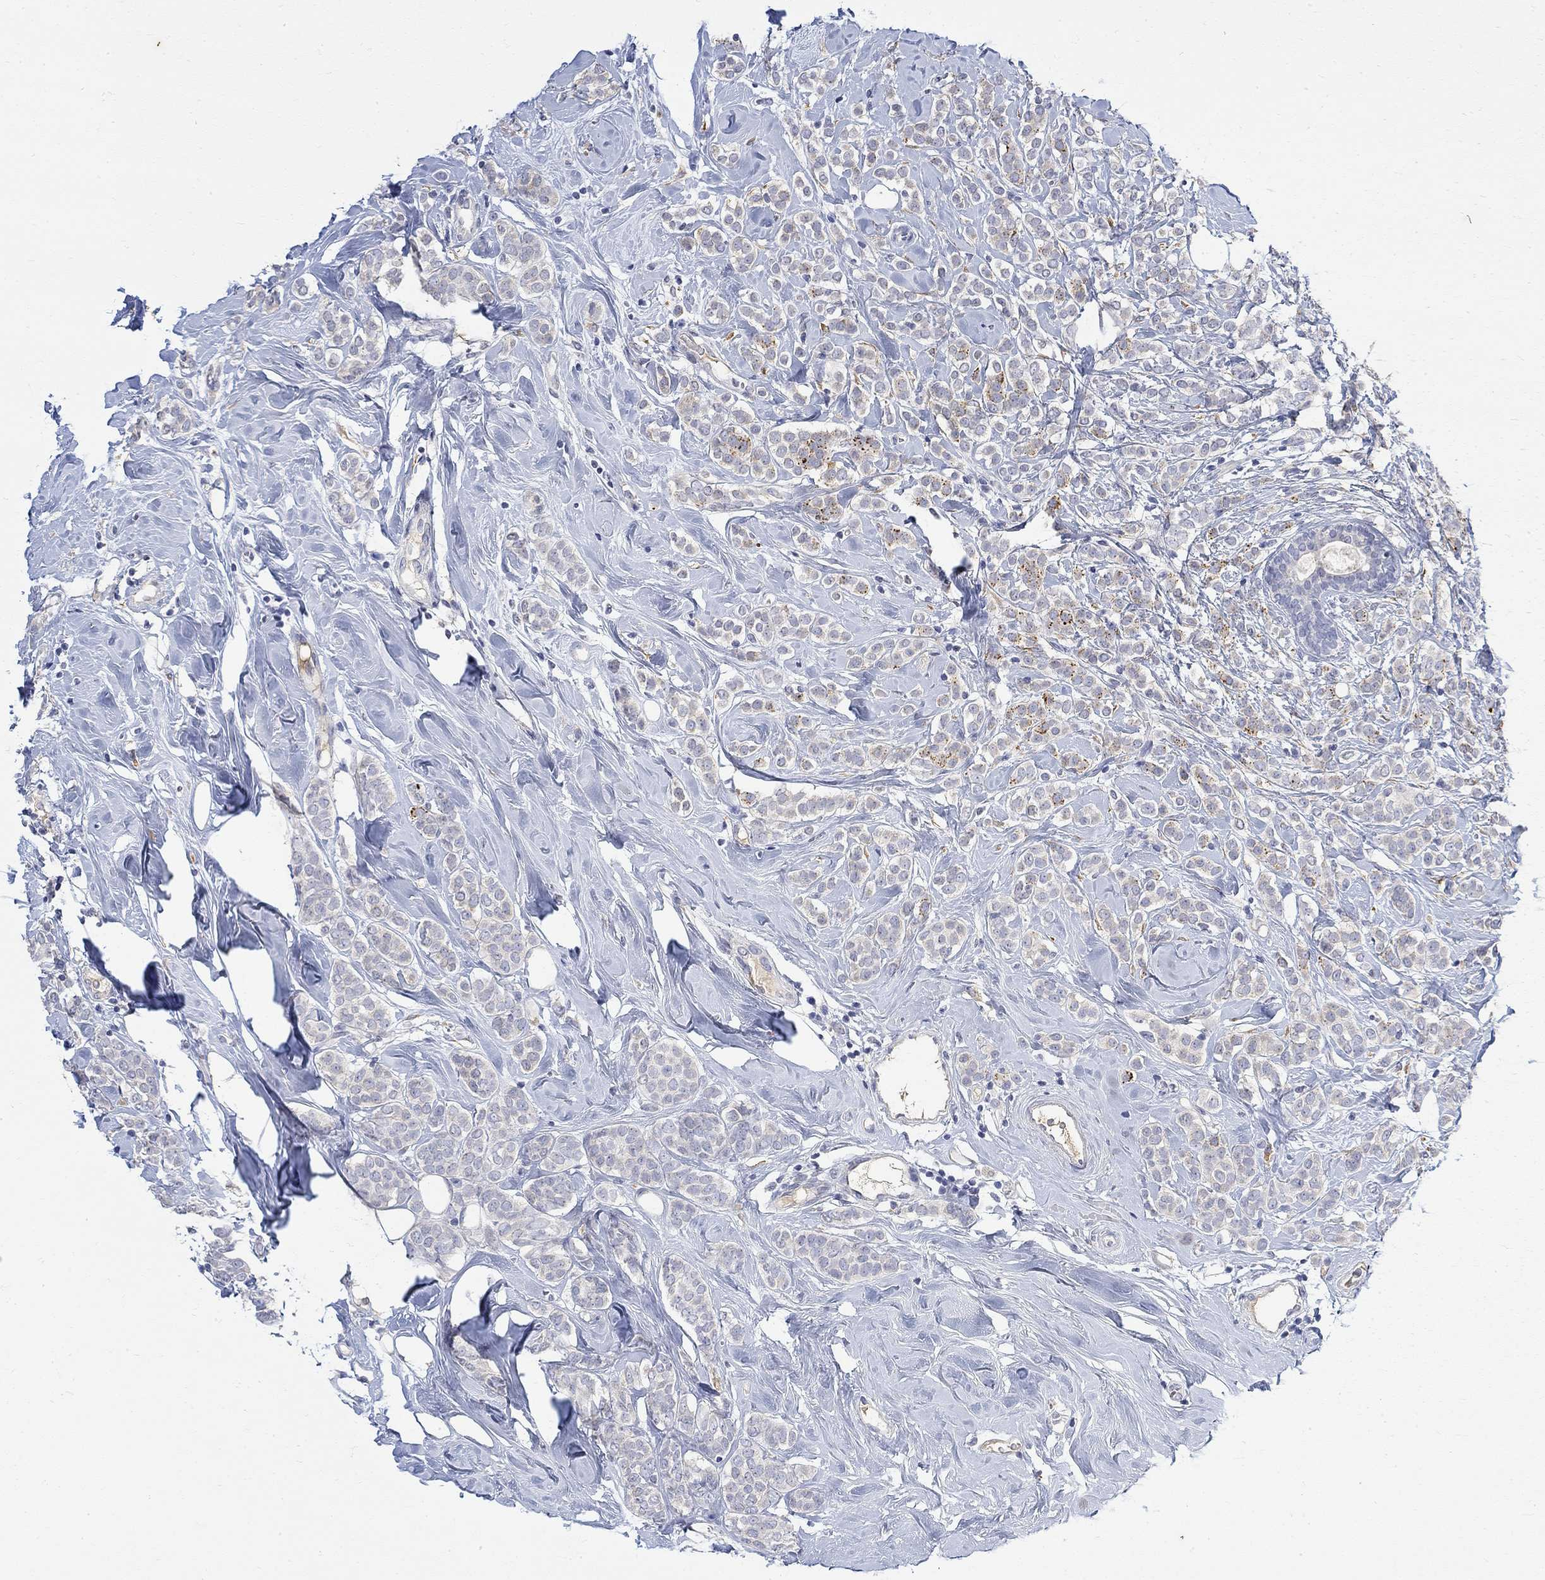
{"staining": {"intensity": "weak", "quantity": "<25%", "location": "cytoplasmic/membranous"}, "tissue": "breast cancer", "cell_type": "Tumor cells", "image_type": "cancer", "snomed": [{"axis": "morphology", "description": "Lobular carcinoma"}, {"axis": "topography", "description": "Breast"}], "caption": "IHC of lobular carcinoma (breast) displays no staining in tumor cells.", "gene": "FNDC5", "patient": {"sex": "female", "age": 49}}